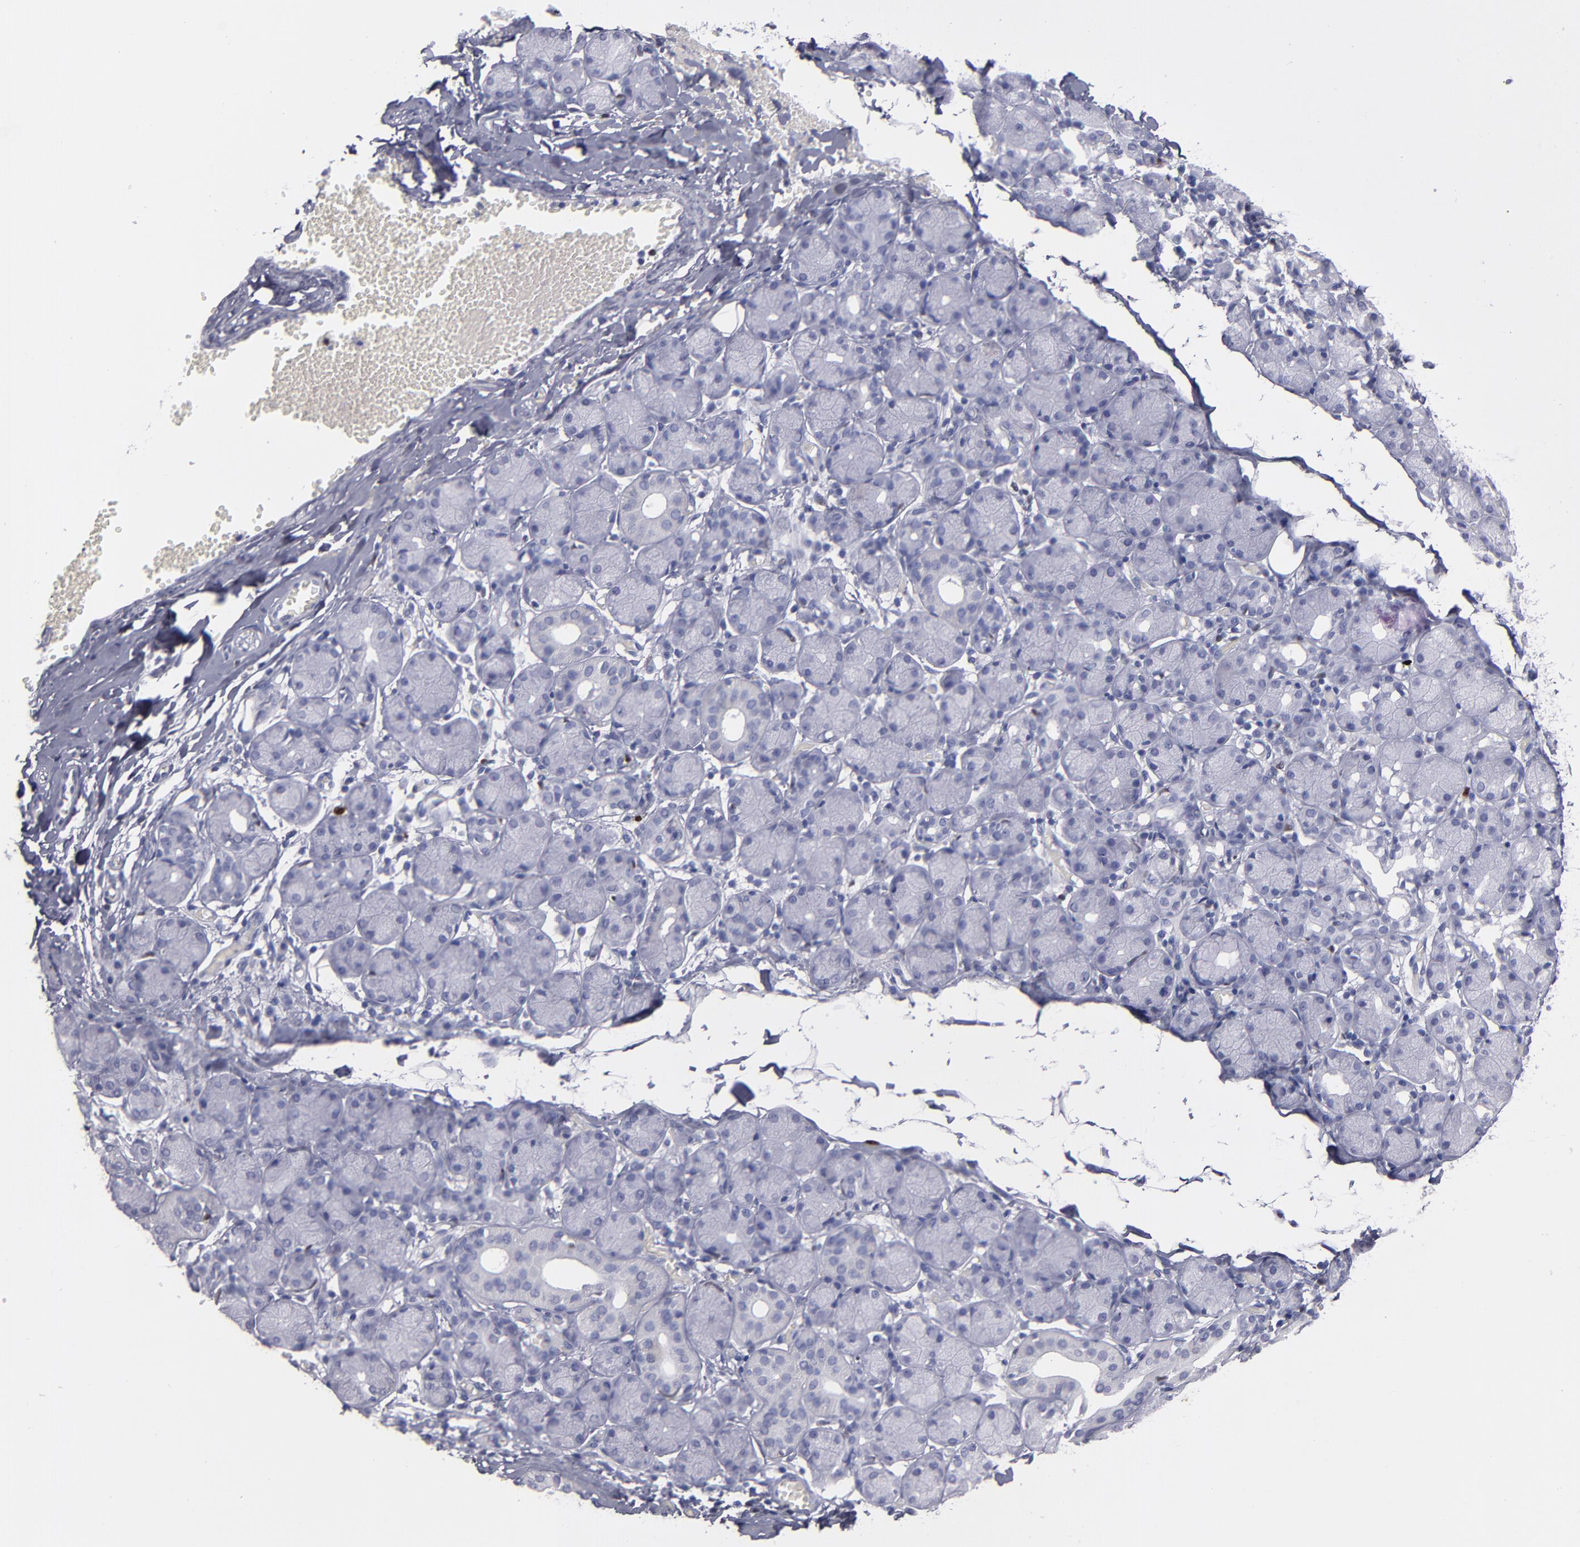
{"staining": {"intensity": "negative", "quantity": "none", "location": "none"}, "tissue": "salivary gland", "cell_type": "Glandular cells", "image_type": "normal", "snomed": [{"axis": "morphology", "description": "Normal tissue, NOS"}, {"axis": "topography", "description": "Salivary gland"}], "caption": "A high-resolution image shows IHC staining of benign salivary gland, which exhibits no significant expression in glandular cells. Brightfield microscopy of immunohistochemistry stained with DAB (brown) and hematoxylin (blue), captured at high magnification.", "gene": "IRF8", "patient": {"sex": "female", "age": 24}}